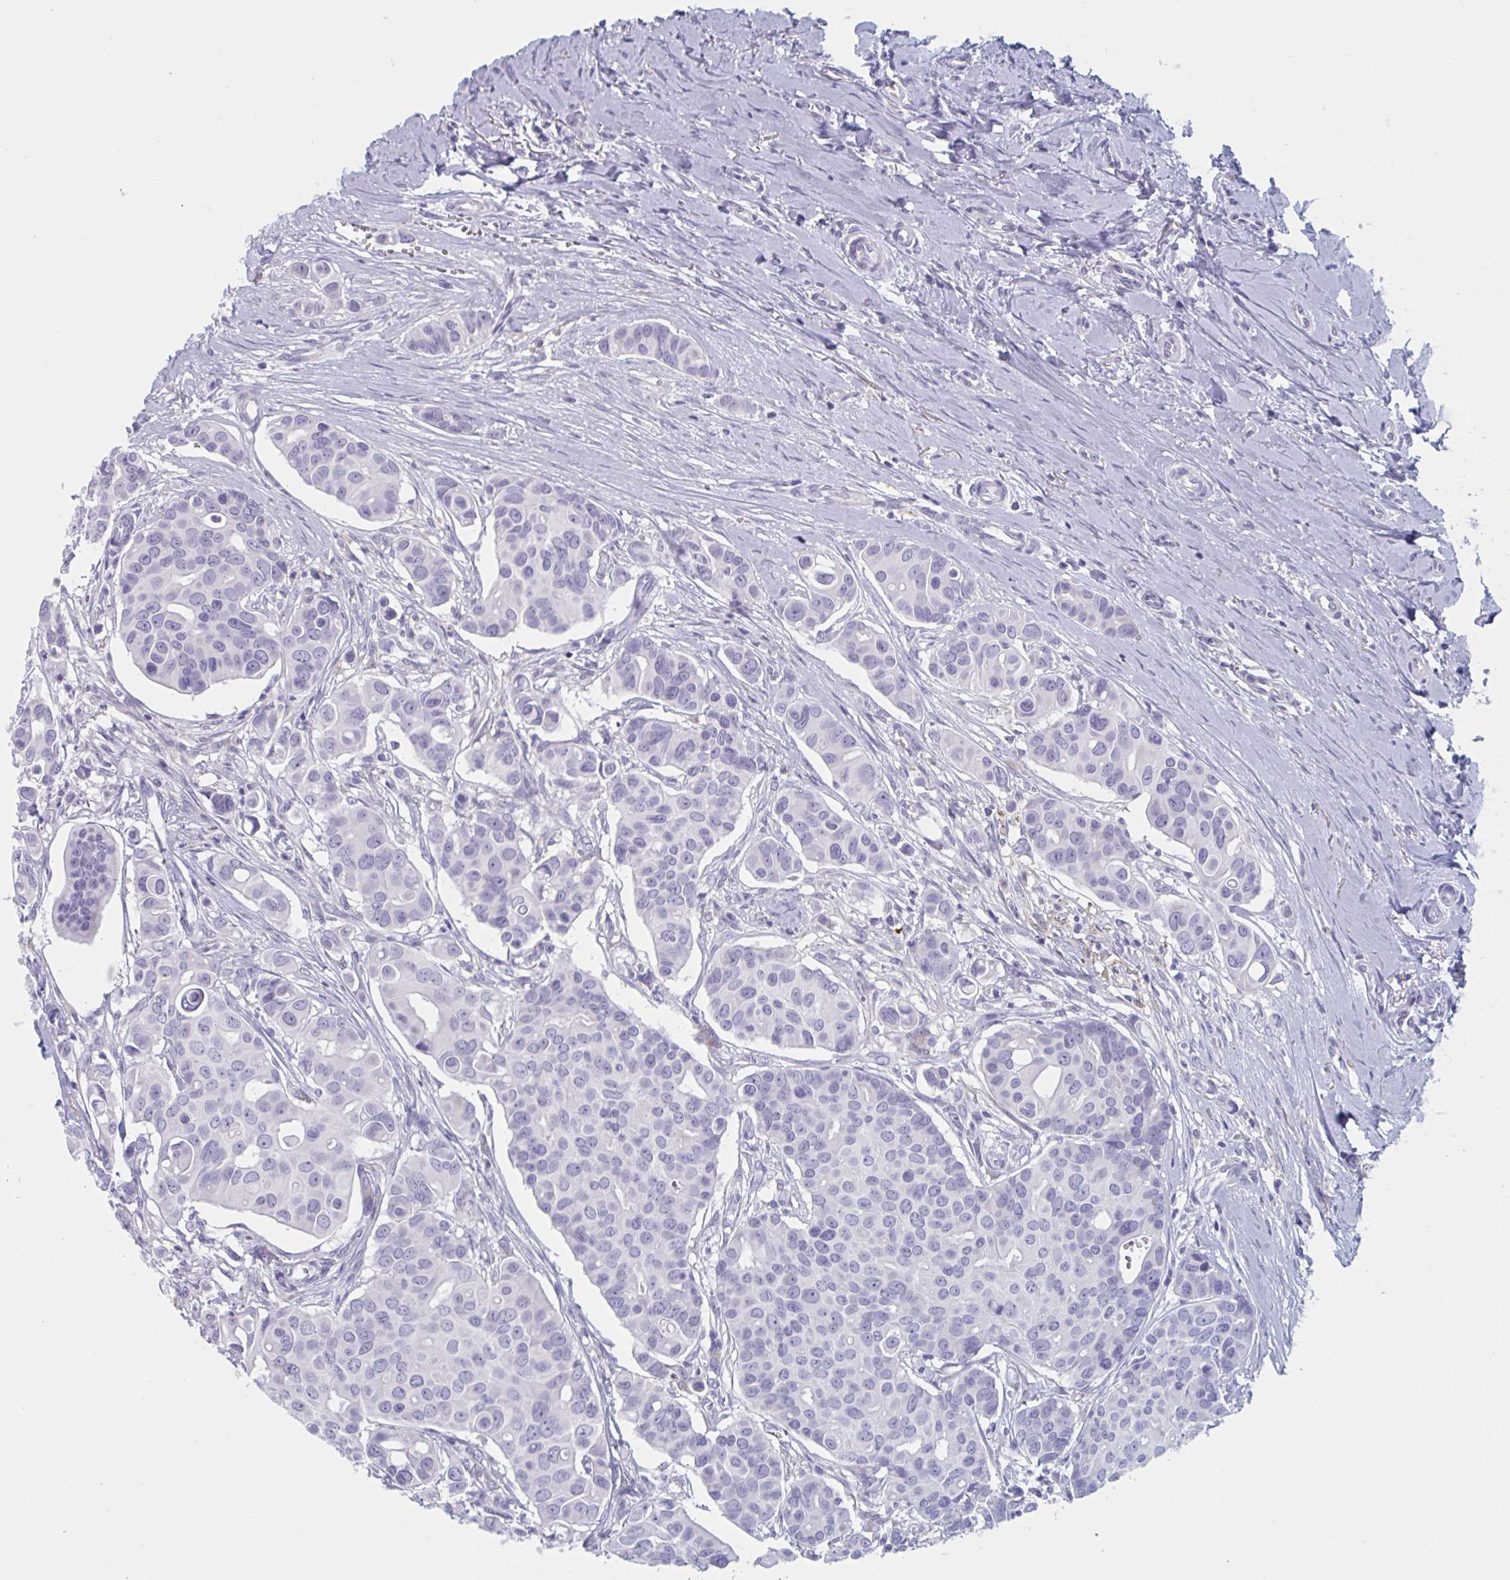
{"staining": {"intensity": "negative", "quantity": "none", "location": "none"}, "tissue": "breast cancer", "cell_type": "Tumor cells", "image_type": "cancer", "snomed": [{"axis": "morphology", "description": "Normal tissue, NOS"}, {"axis": "morphology", "description": "Duct carcinoma"}, {"axis": "topography", "description": "Skin"}, {"axis": "topography", "description": "Breast"}], "caption": "Immunohistochemistry image of neoplastic tissue: human breast cancer (infiltrating ductal carcinoma) stained with DAB reveals no significant protein positivity in tumor cells. The staining is performed using DAB brown chromogen with nuclei counter-stained in using hematoxylin.", "gene": "HSD11B2", "patient": {"sex": "female", "age": 54}}